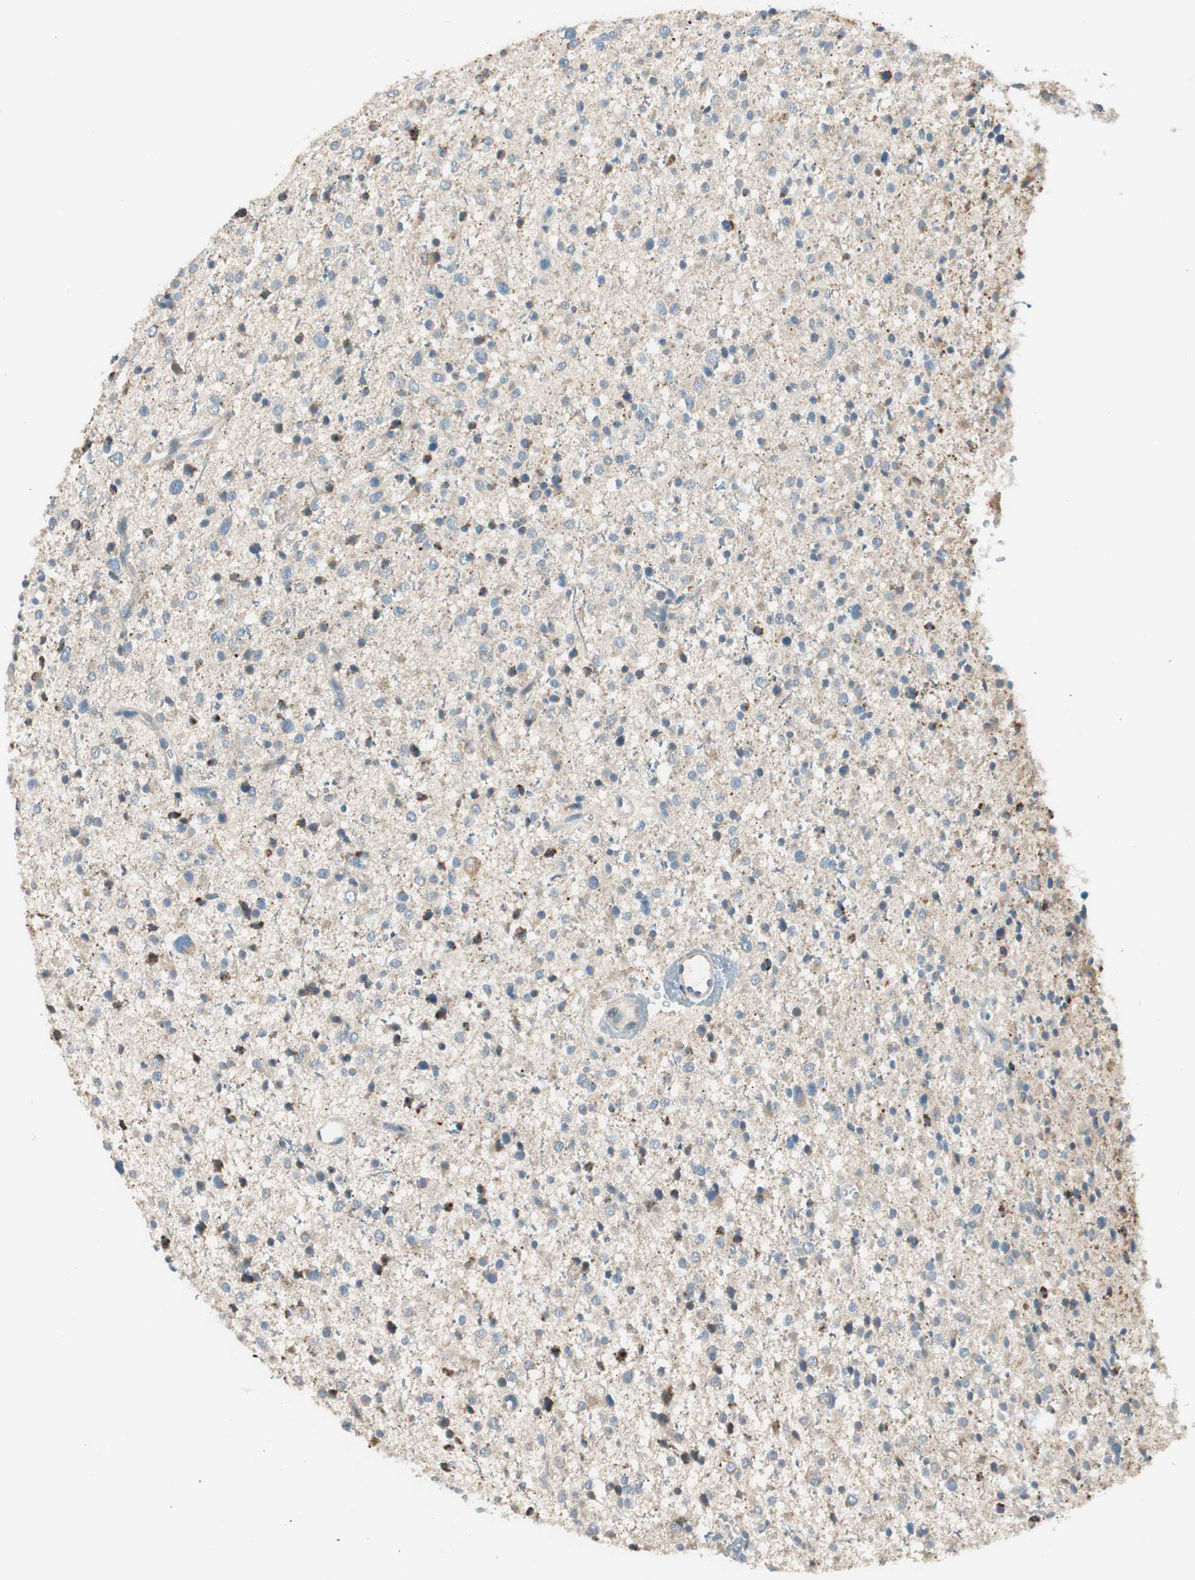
{"staining": {"intensity": "negative", "quantity": "none", "location": "none"}, "tissue": "glioma", "cell_type": "Tumor cells", "image_type": "cancer", "snomed": [{"axis": "morphology", "description": "Glioma, malignant, Low grade"}, {"axis": "topography", "description": "Brain"}], "caption": "A micrograph of glioma stained for a protein shows no brown staining in tumor cells.", "gene": "TACR3", "patient": {"sex": "female", "age": 37}}